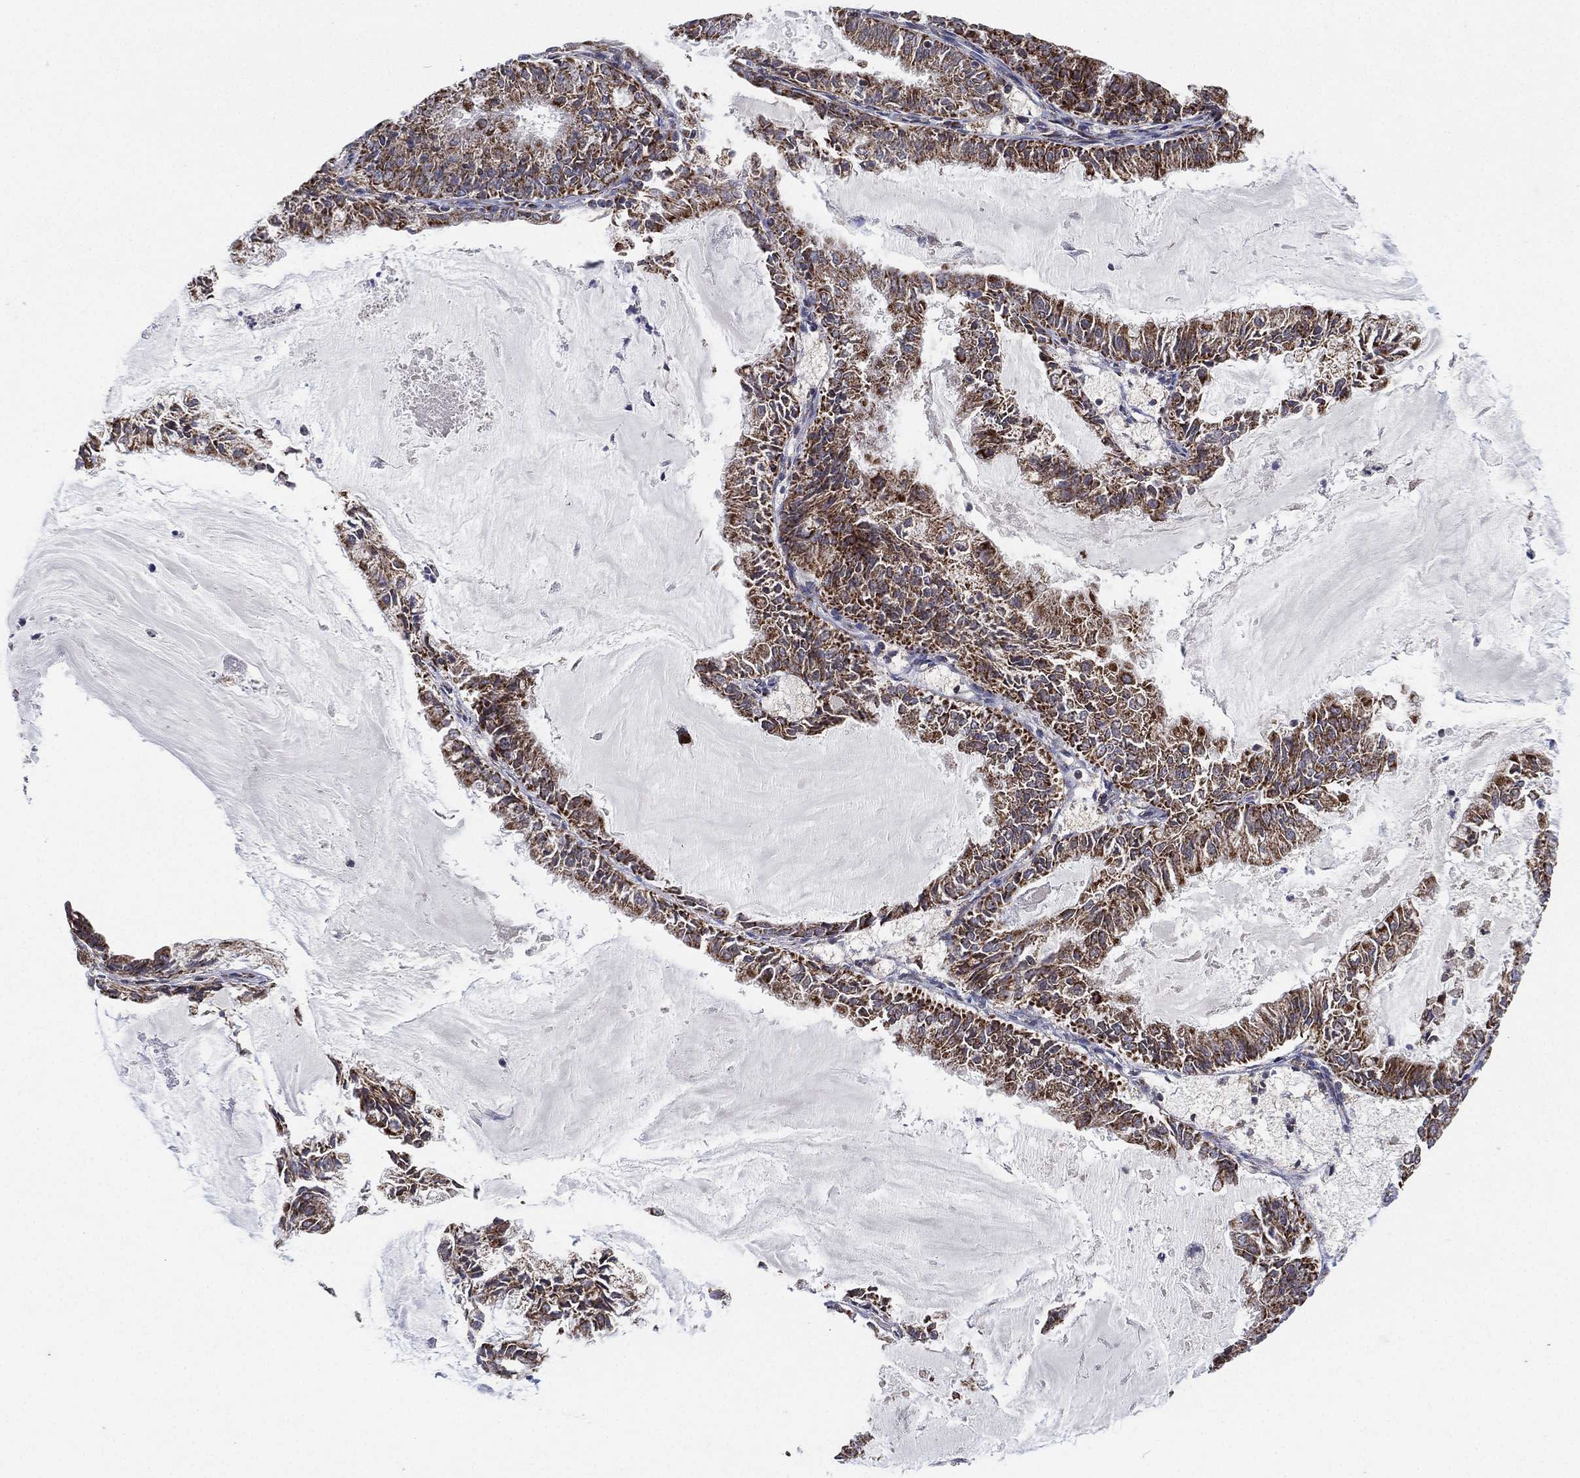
{"staining": {"intensity": "moderate", "quantity": ">75%", "location": "cytoplasmic/membranous"}, "tissue": "endometrial cancer", "cell_type": "Tumor cells", "image_type": "cancer", "snomed": [{"axis": "morphology", "description": "Adenocarcinoma, NOS"}, {"axis": "topography", "description": "Endometrium"}], "caption": "A brown stain labels moderate cytoplasmic/membranous positivity of a protein in human adenocarcinoma (endometrial) tumor cells.", "gene": "PSMG4", "patient": {"sex": "female", "age": 57}}